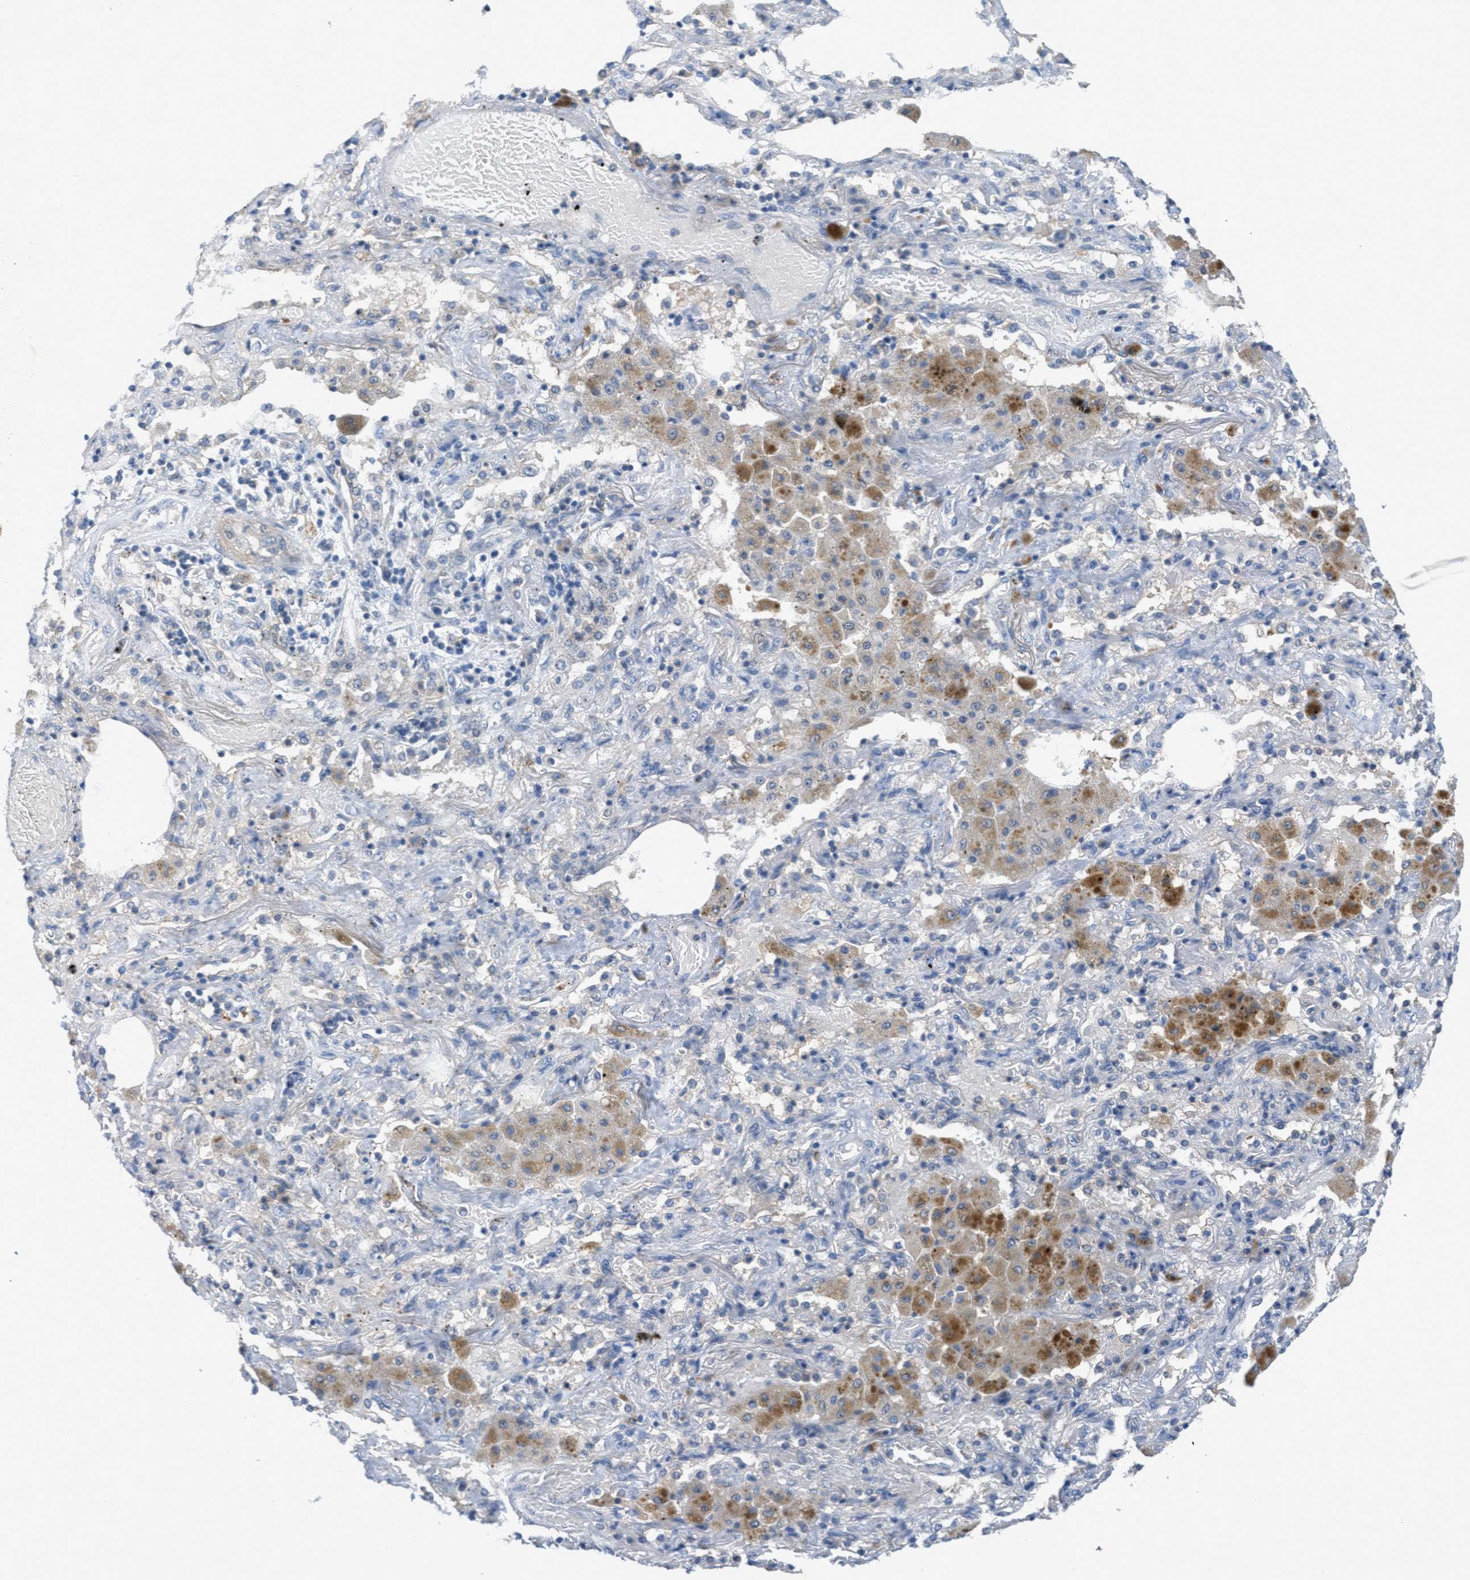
{"staining": {"intensity": "negative", "quantity": "none", "location": "none"}, "tissue": "lung cancer", "cell_type": "Tumor cells", "image_type": "cancer", "snomed": [{"axis": "morphology", "description": "Squamous cell carcinoma, NOS"}, {"axis": "topography", "description": "Lung"}], "caption": "A histopathology image of human squamous cell carcinoma (lung) is negative for staining in tumor cells.", "gene": "UBA5", "patient": {"sex": "female", "age": 47}}